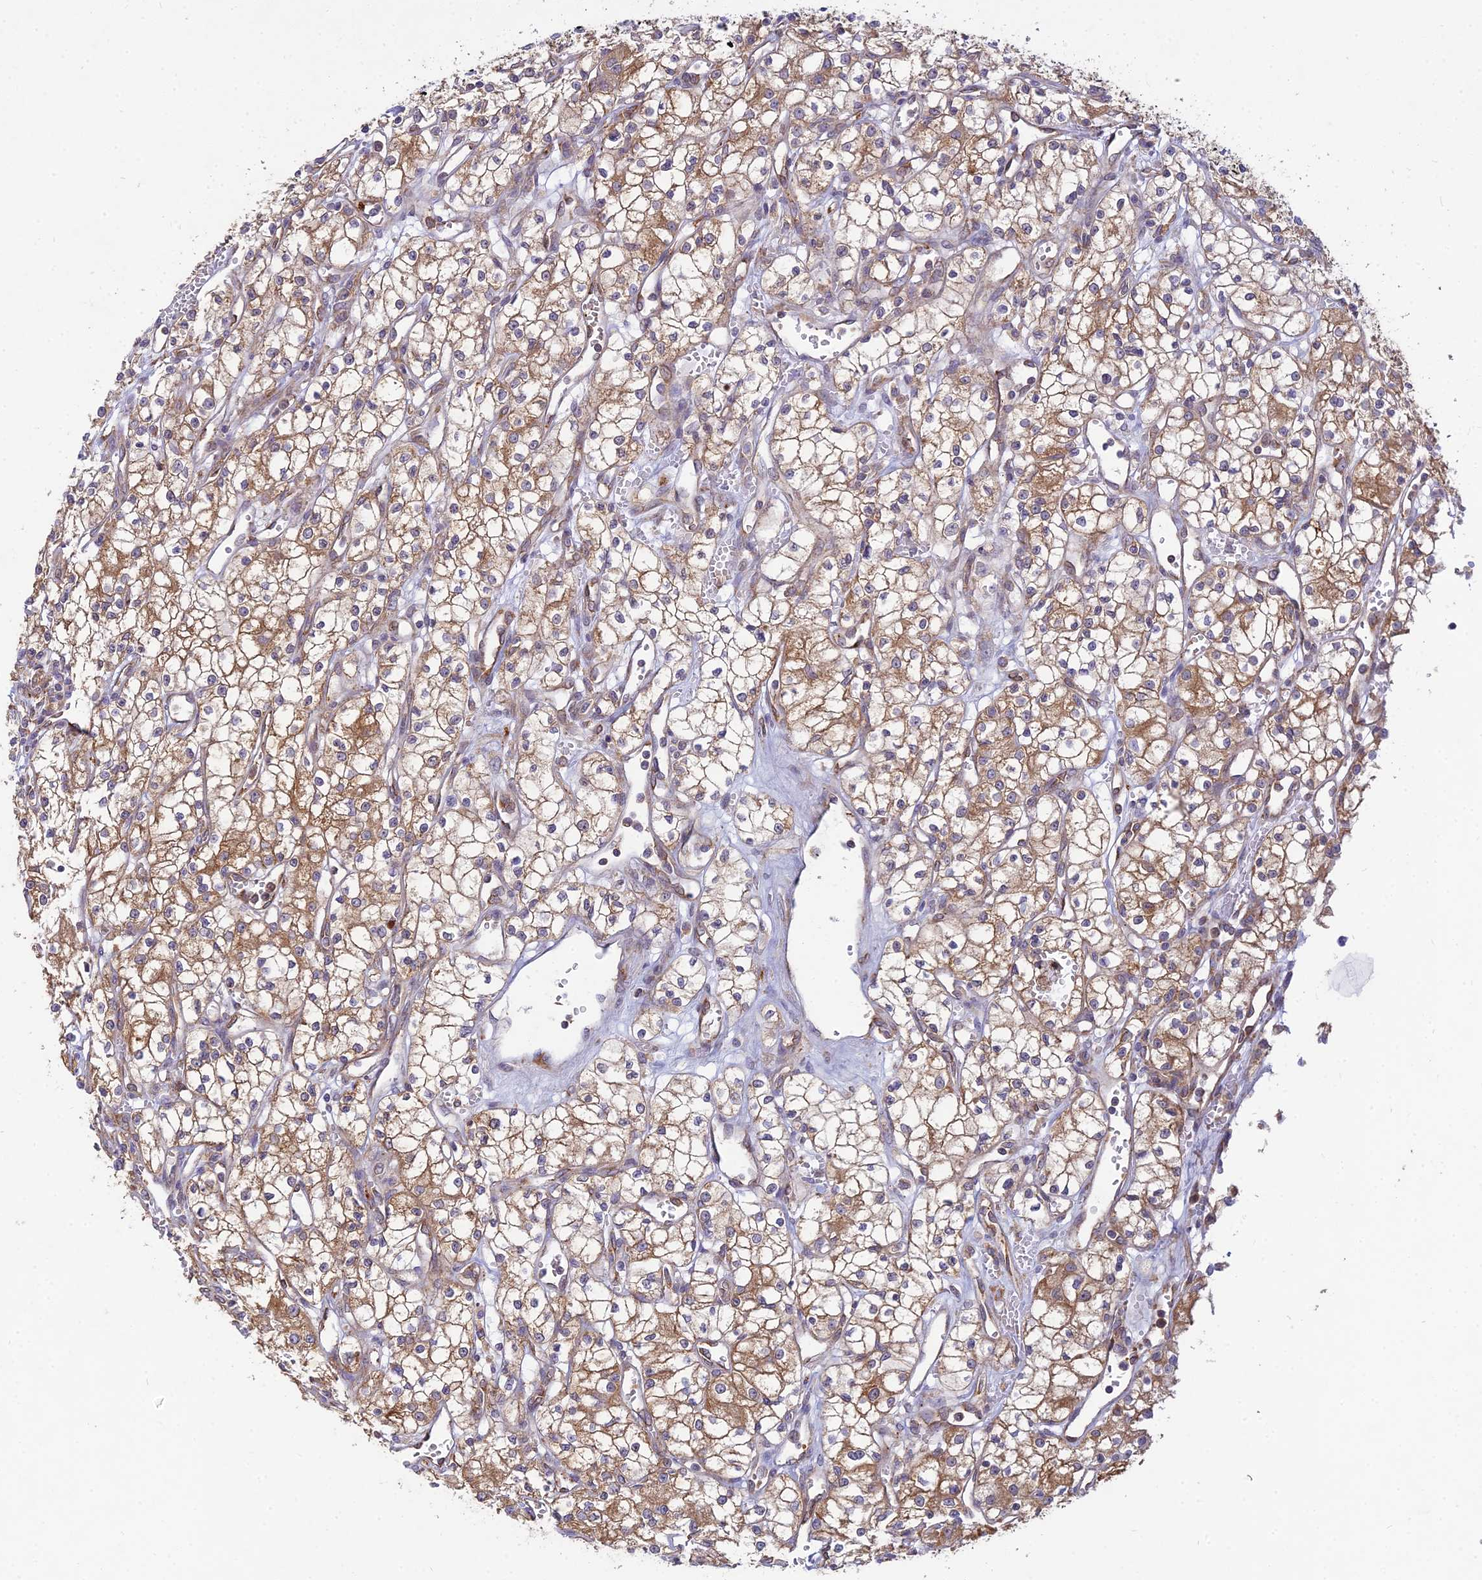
{"staining": {"intensity": "moderate", "quantity": "25%-75%", "location": "cytoplasmic/membranous"}, "tissue": "renal cancer", "cell_type": "Tumor cells", "image_type": "cancer", "snomed": [{"axis": "morphology", "description": "Adenocarcinoma, NOS"}, {"axis": "topography", "description": "Kidney"}], "caption": "Brown immunohistochemical staining in human renal cancer (adenocarcinoma) demonstrates moderate cytoplasmic/membranous expression in approximately 25%-75% of tumor cells.", "gene": "NXNL2", "patient": {"sex": "male", "age": 59}}